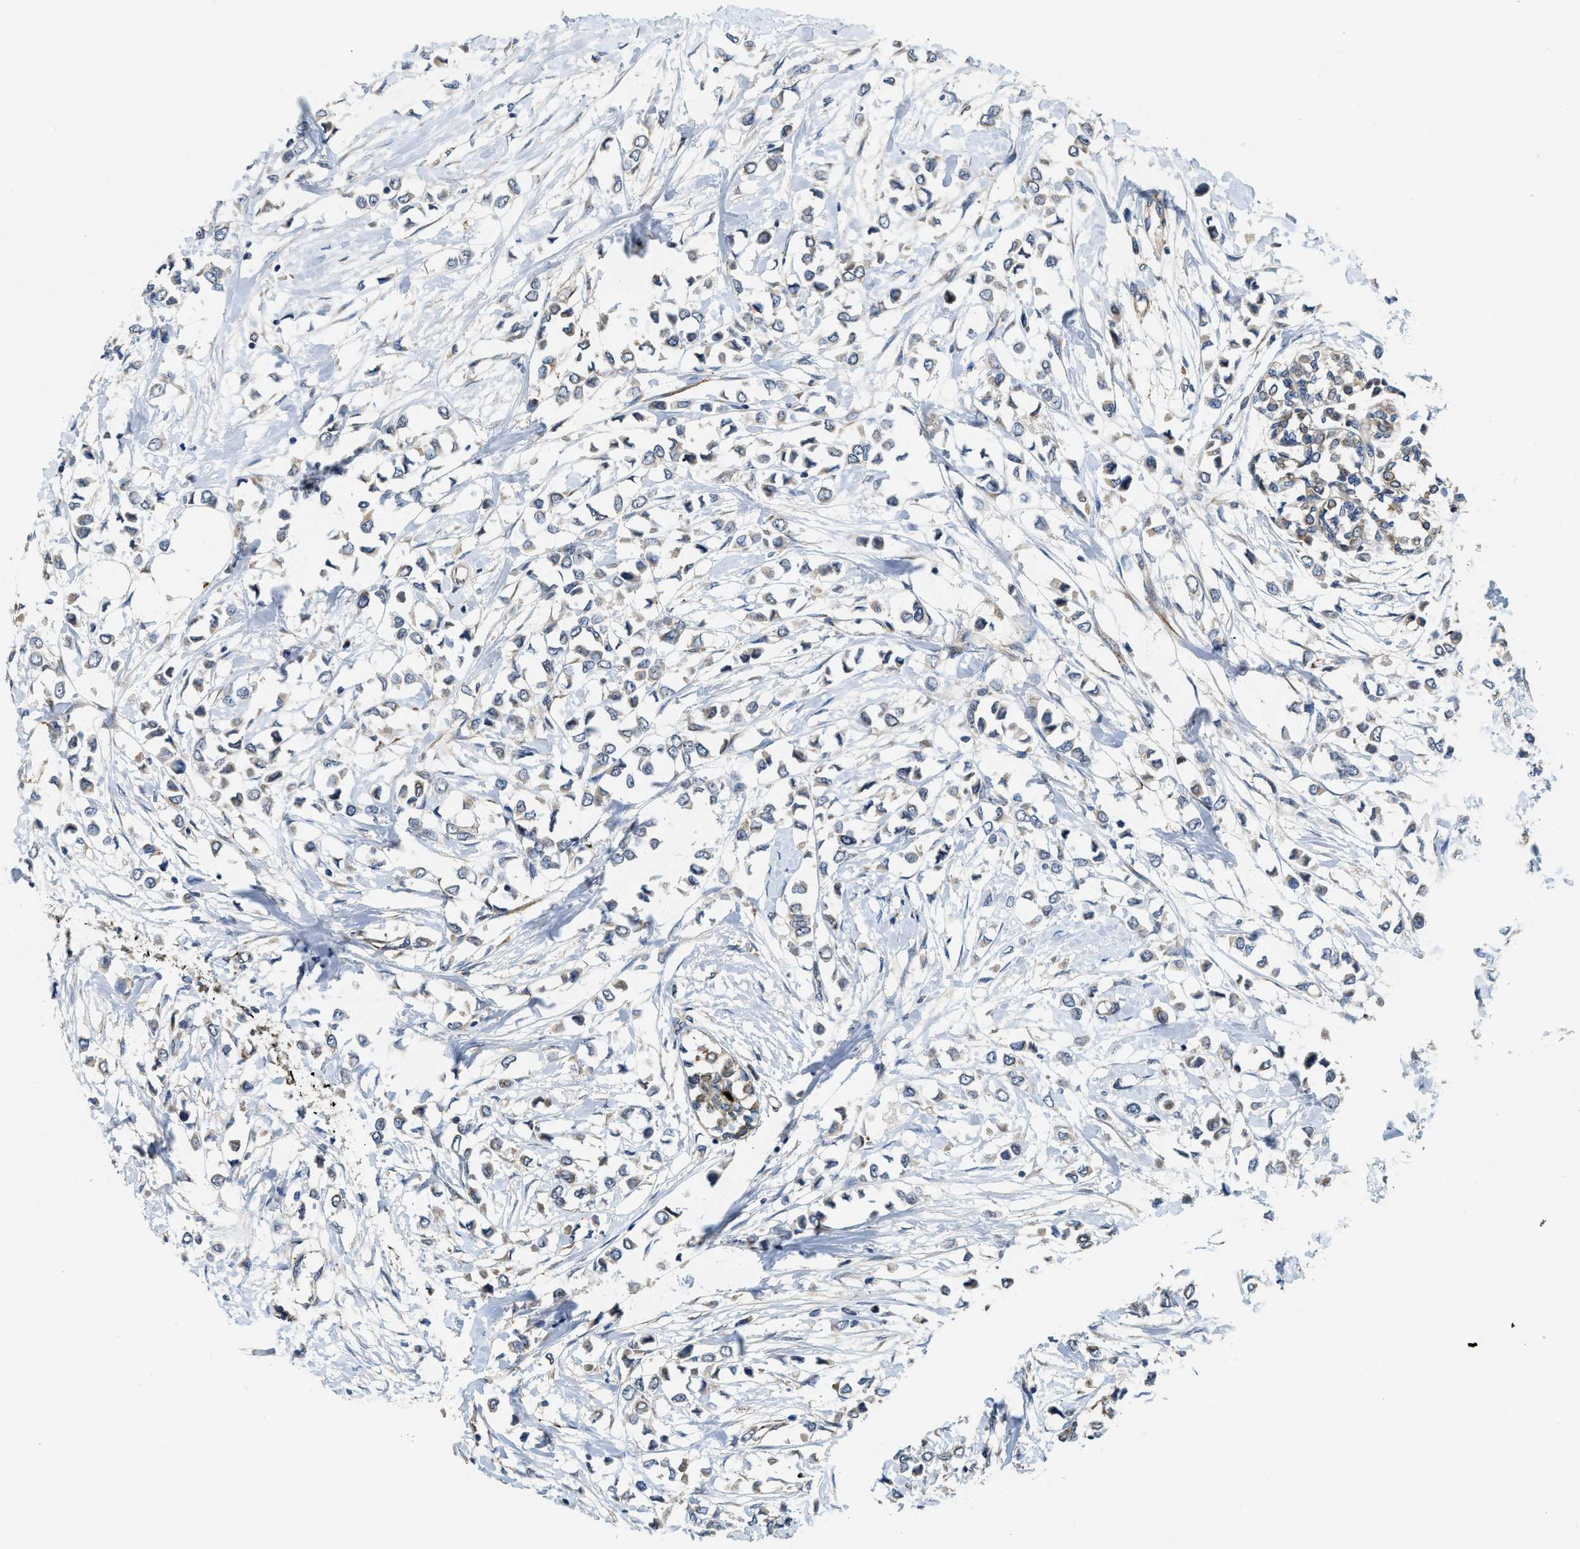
{"staining": {"intensity": "weak", "quantity": "25%-75%", "location": "cytoplasmic/membranous"}, "tissue": "breast cancer", "cell_type": "Tumor cells", "image_type": "cancer", "snomed": [{"axis": "morphology", "description": "Lobular carcinoma"}, {"axis": "topography", "description": "Breast"}], "caption": "DAB immunohistochemical staining of human breast cancer (lobular carcinoma) shows weak cytoplasmic/membranous protein positivity in about 25%-75% of tumor cells. The protein is shown in brown color, while the nuclei are stained blue.", "gene": "ZNF599", "patient": {"sex": "female", "age": 51}}